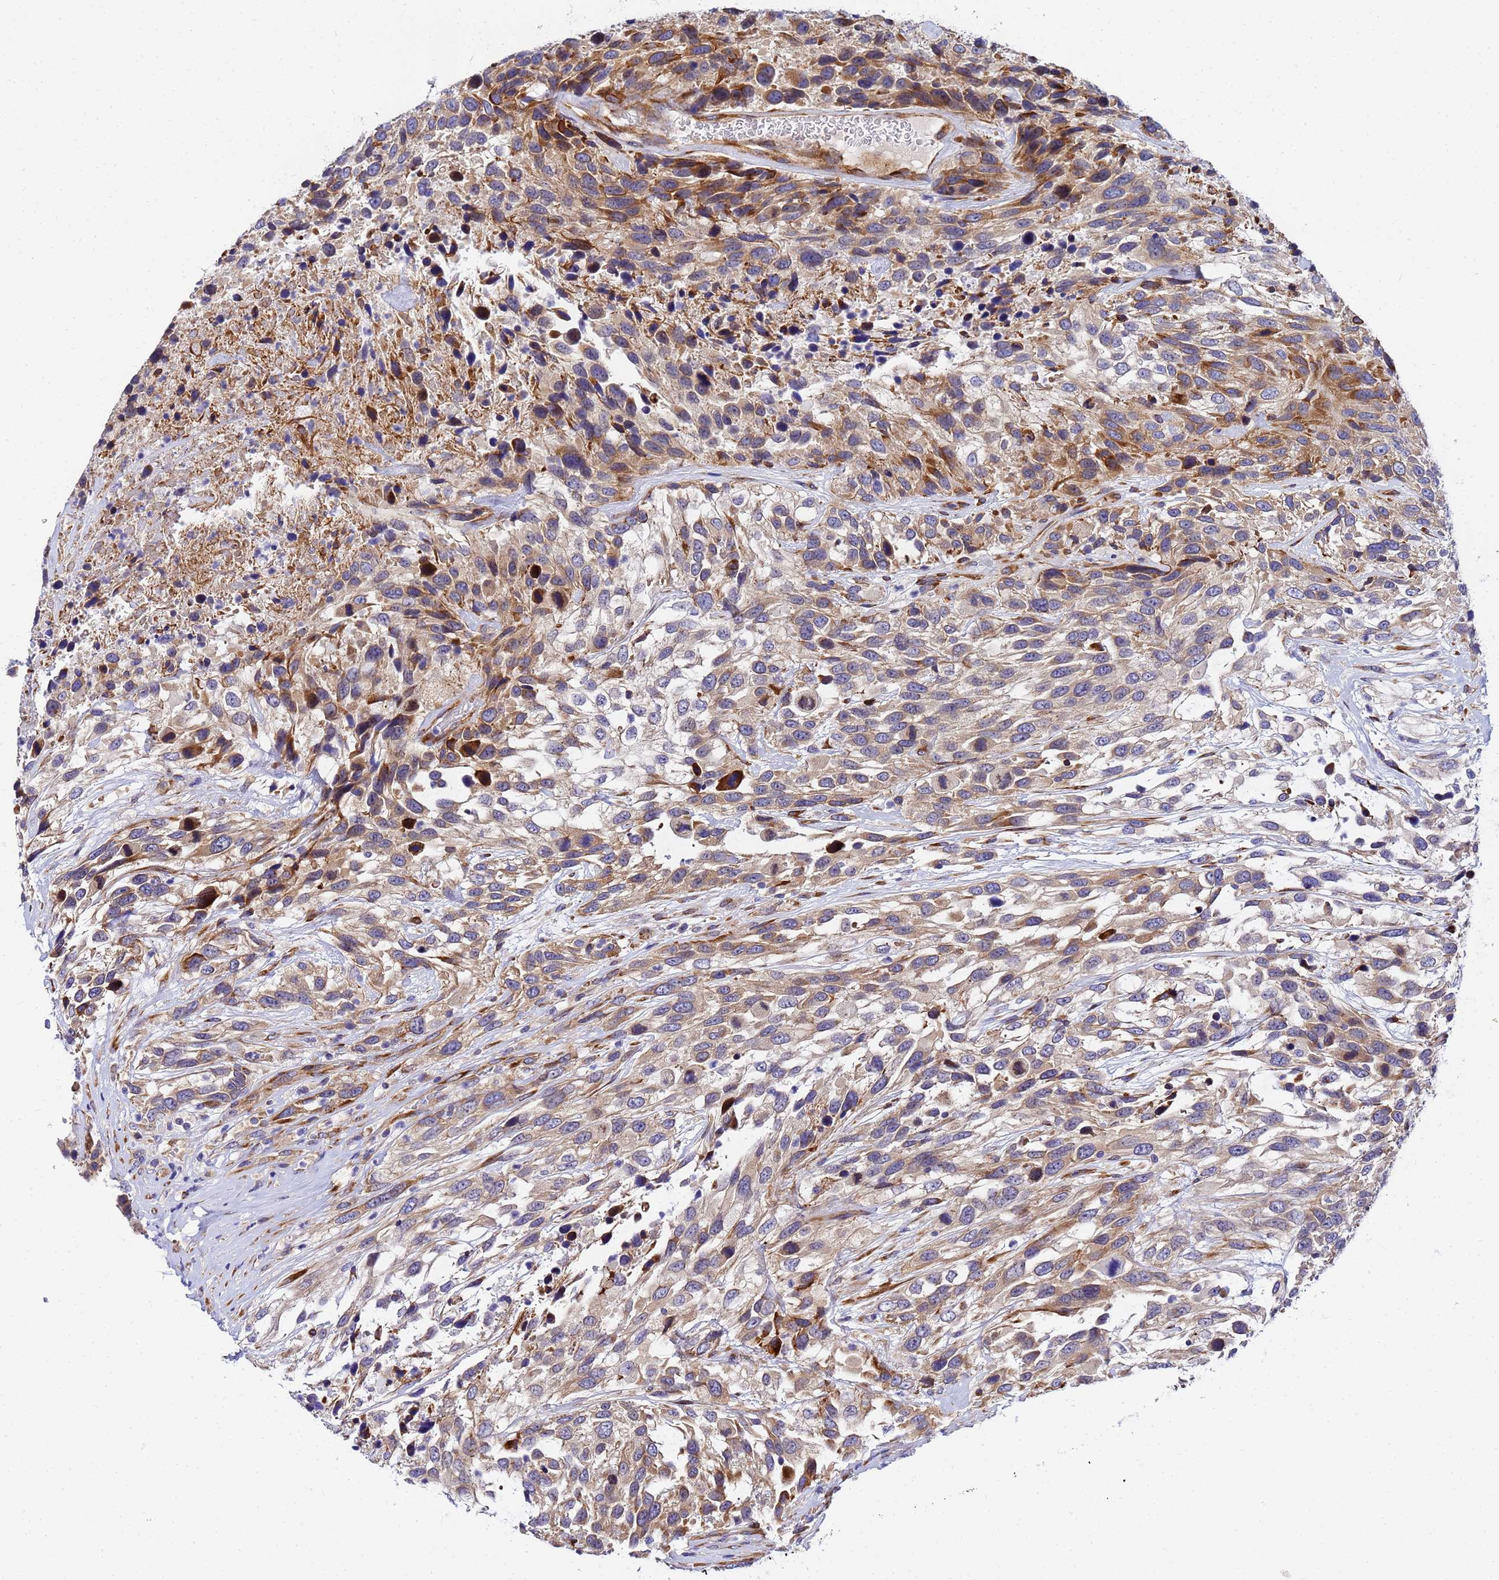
{"staining": {"intensity": "weak", "quantity": "25%-75%", "location": "cytoplasmic/membranous"}, "tissue": "urothelial cancer", "cell_type": "Tumor cells", "image_type": "cancer", "snomed": [{"axis": "morphology", "description": "Urothelial carcinoma, High grade"}, {"axis": "topography", "description": "Urinary bladder"}], "caption": "Tumor cells reveal low levels of weak cytoplasmic/membranous staining in about 25%-75% of cells in high-grade urothelial carcinoma.", "gene": "POM121", "patient": {"sex": "female", "age": 70}}